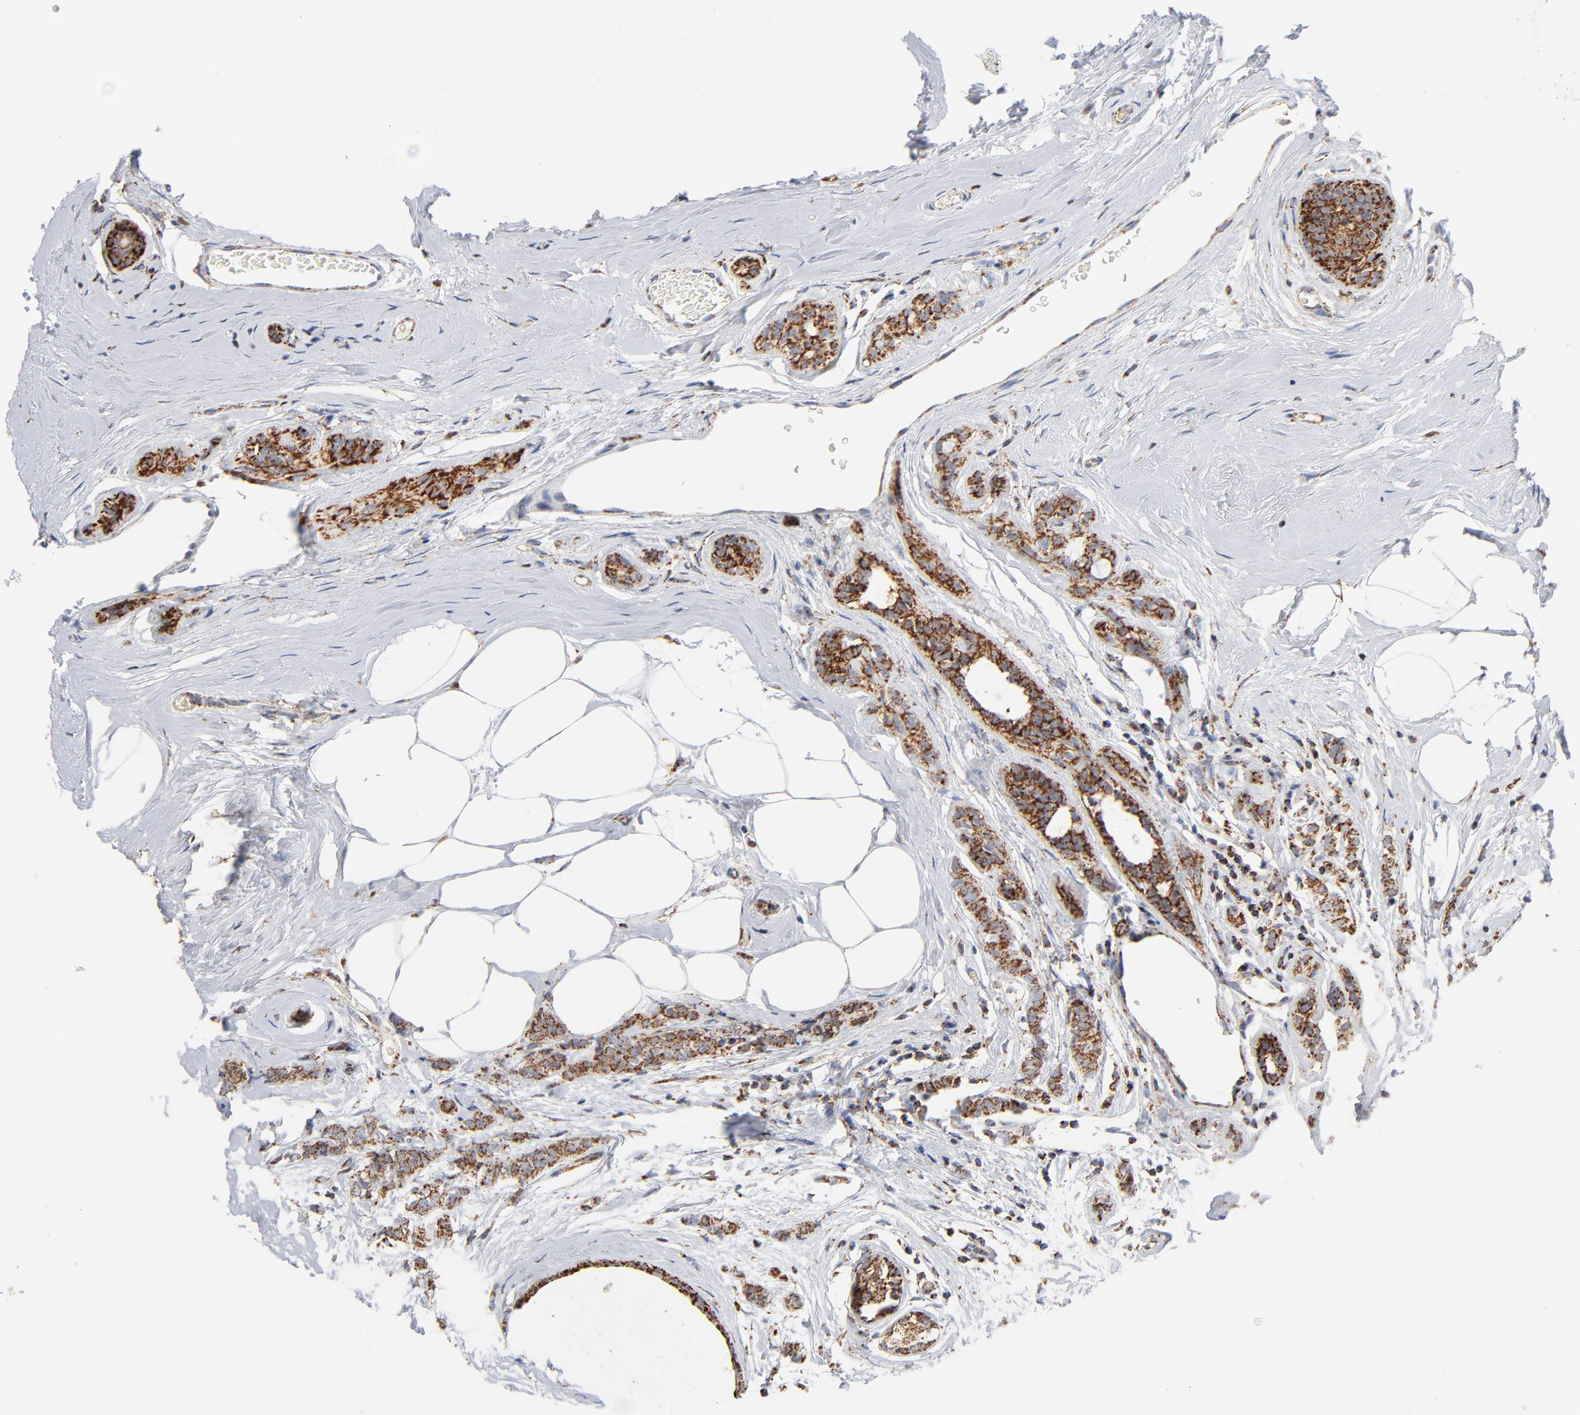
{"staining": {"intensity": "strong", "quantity": ">75%", "location": "cytoplasmic/membranous"}, "tissue": "breast cancer", "cell_type": "Tumor cells", "image_type": "cancer", "snomed": [{"axis": "morphology", "description": "Lobular carcinoma"}, {"axis": "topography", "description": "Breast"}], "caption": "A high-resolution histopathology image shows immunohistochemistry (IHC) staining of breast cancer, which demonstrates strong cytoplasmic/membranous positivity in approximately >75% of tumor cells. (Brightfield microscopy of DAB IHC at high magnification).", "gene": "DIABLO", "patient": {"sex": "female", "age": 60}}